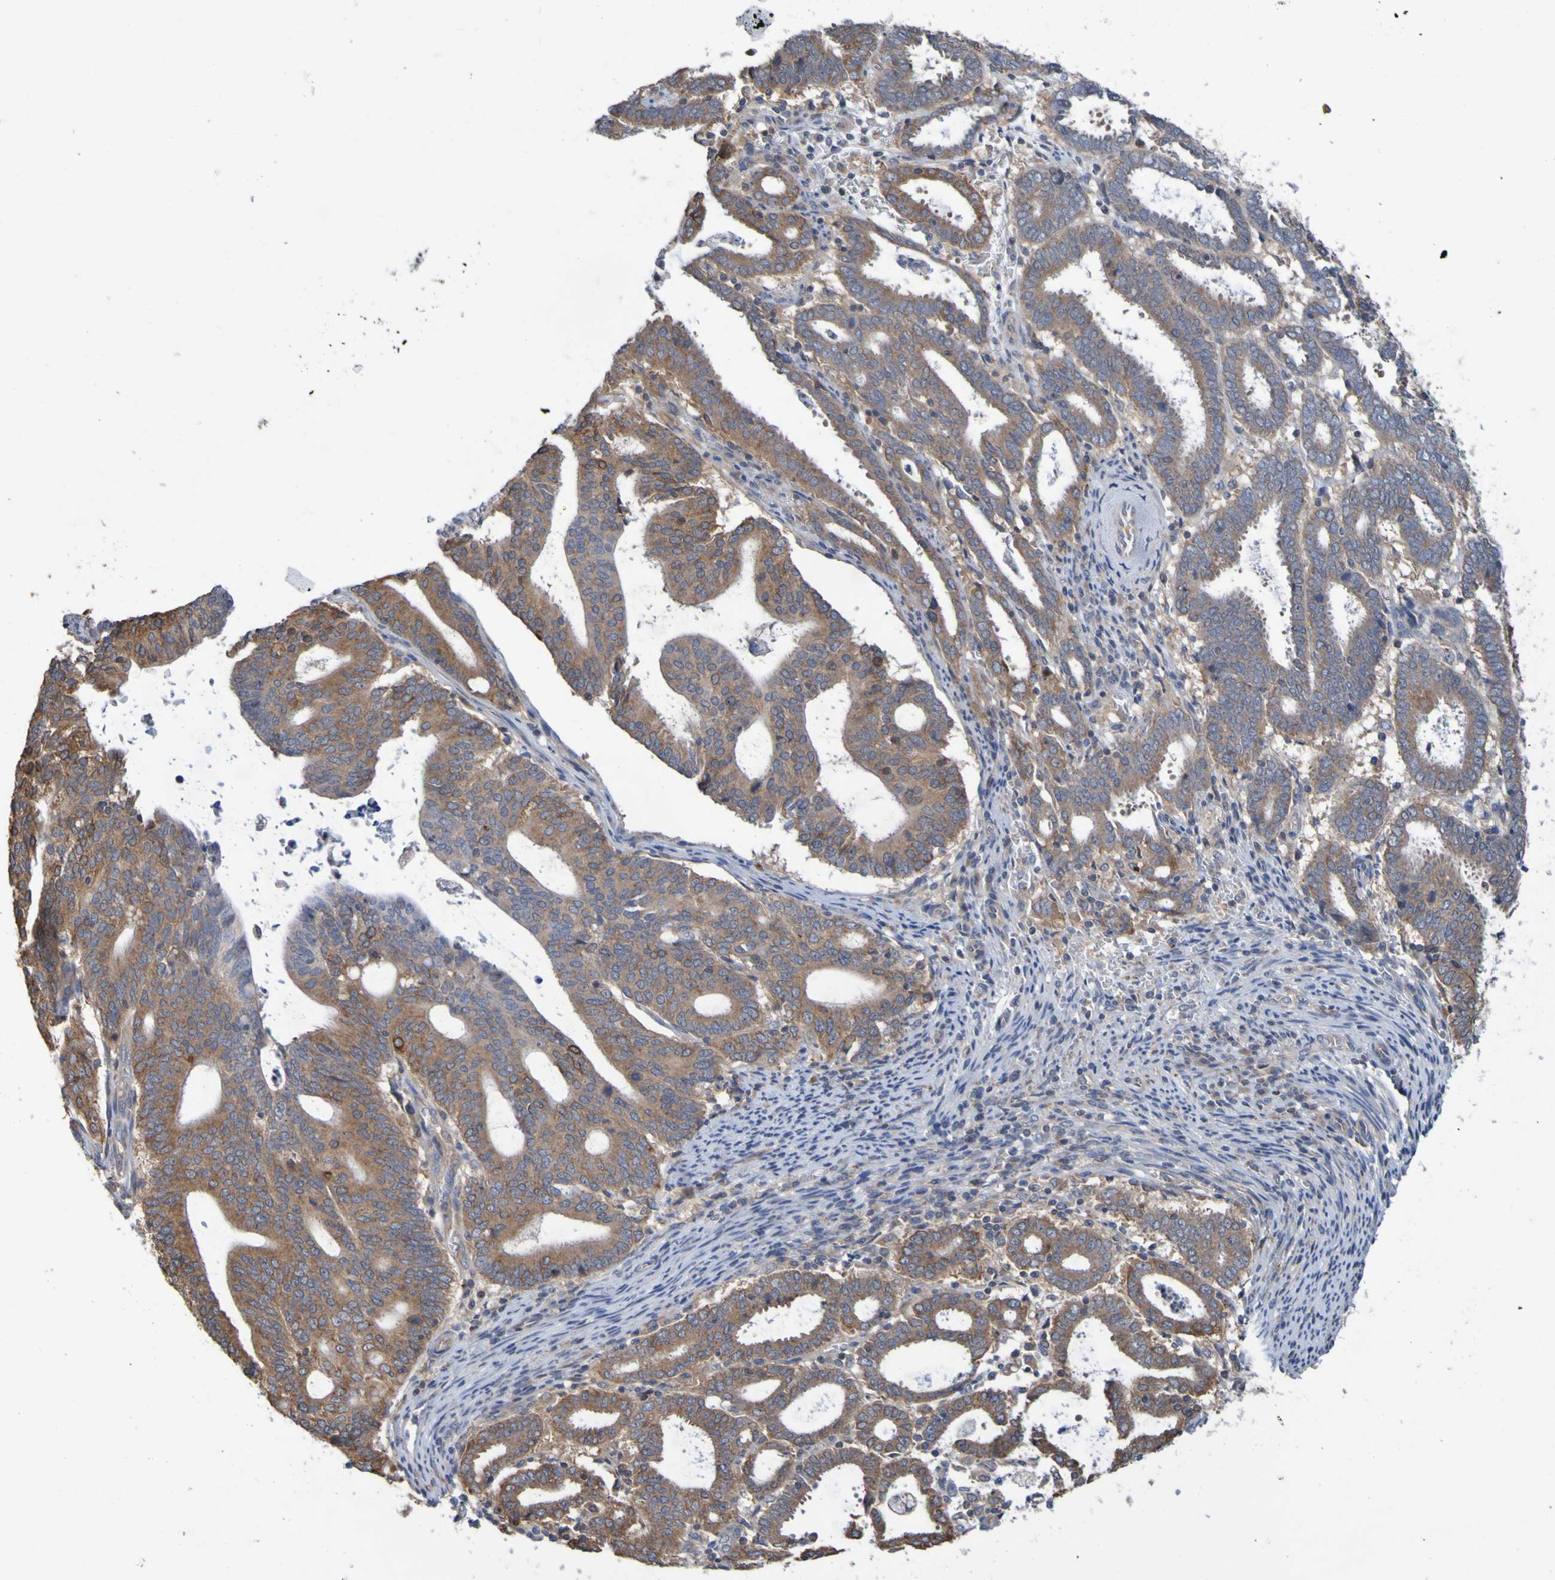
{"staining": {"intensity": "moderate", "quantity": ">75%", "location": "cytoplasmic/membranous"}, "tissue": "endometrial cancer", "cell_type": "Tumor cells", "image_type": "cancer", "snomed": [{"axis": "morphology", "description": "Adenocarcinoma, NOS"}, {"axis": "topography", "description": "Uterus"}], "caption": "The immunohistochemical stain highlights moderate cytoplasmic/membranous expression in tumor cells of endometrial cancer (adenocarcinoma) tissue.", "gene": "SDK1", "patient": {"sex": "female", "age": 83}}